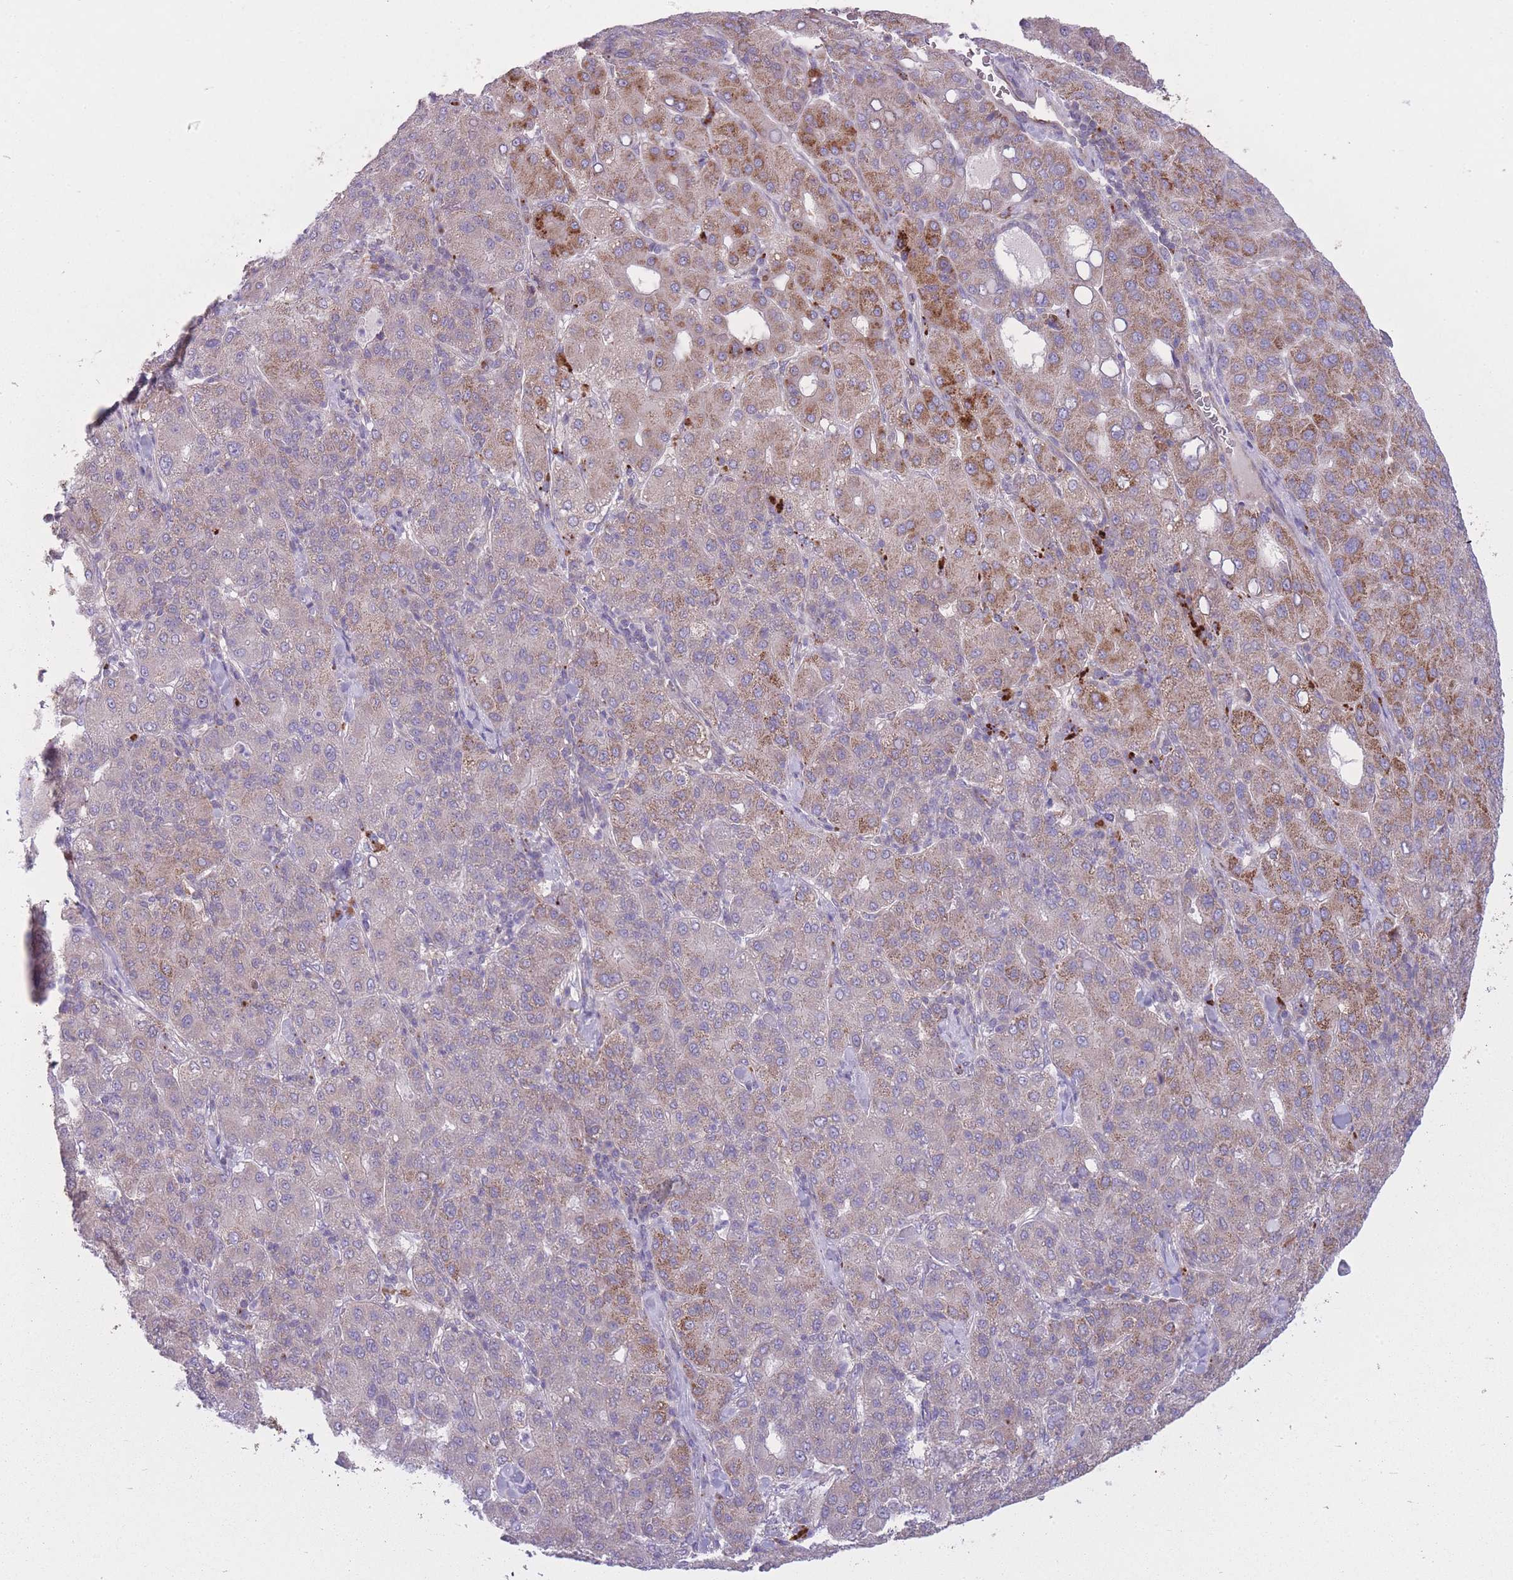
{"staining": {"intensity": "moderate", "quantity": "25%-75%", "location": "cytoplasmic/membranous"}, "tissue": "liver cancer", "cell_type": "Tumor cells", "image_type": "cancer", "snomed": [{"axis": "morphology", "description": "Carcinoma, Hepatocellular, NOS"}, {"axis": "topography", "description": "Liver"}], "caption": "Tumor cells demonstrate medium levels of moderate cytoplasmic/membranous expression in about 25%-75% of cells in human liver hepatocellular carcinoma. The protein is shown in brown color, while the nuclei are stained blue.", "gene": "CCT6B", "patient": {"sex": "male", "age": 65}}